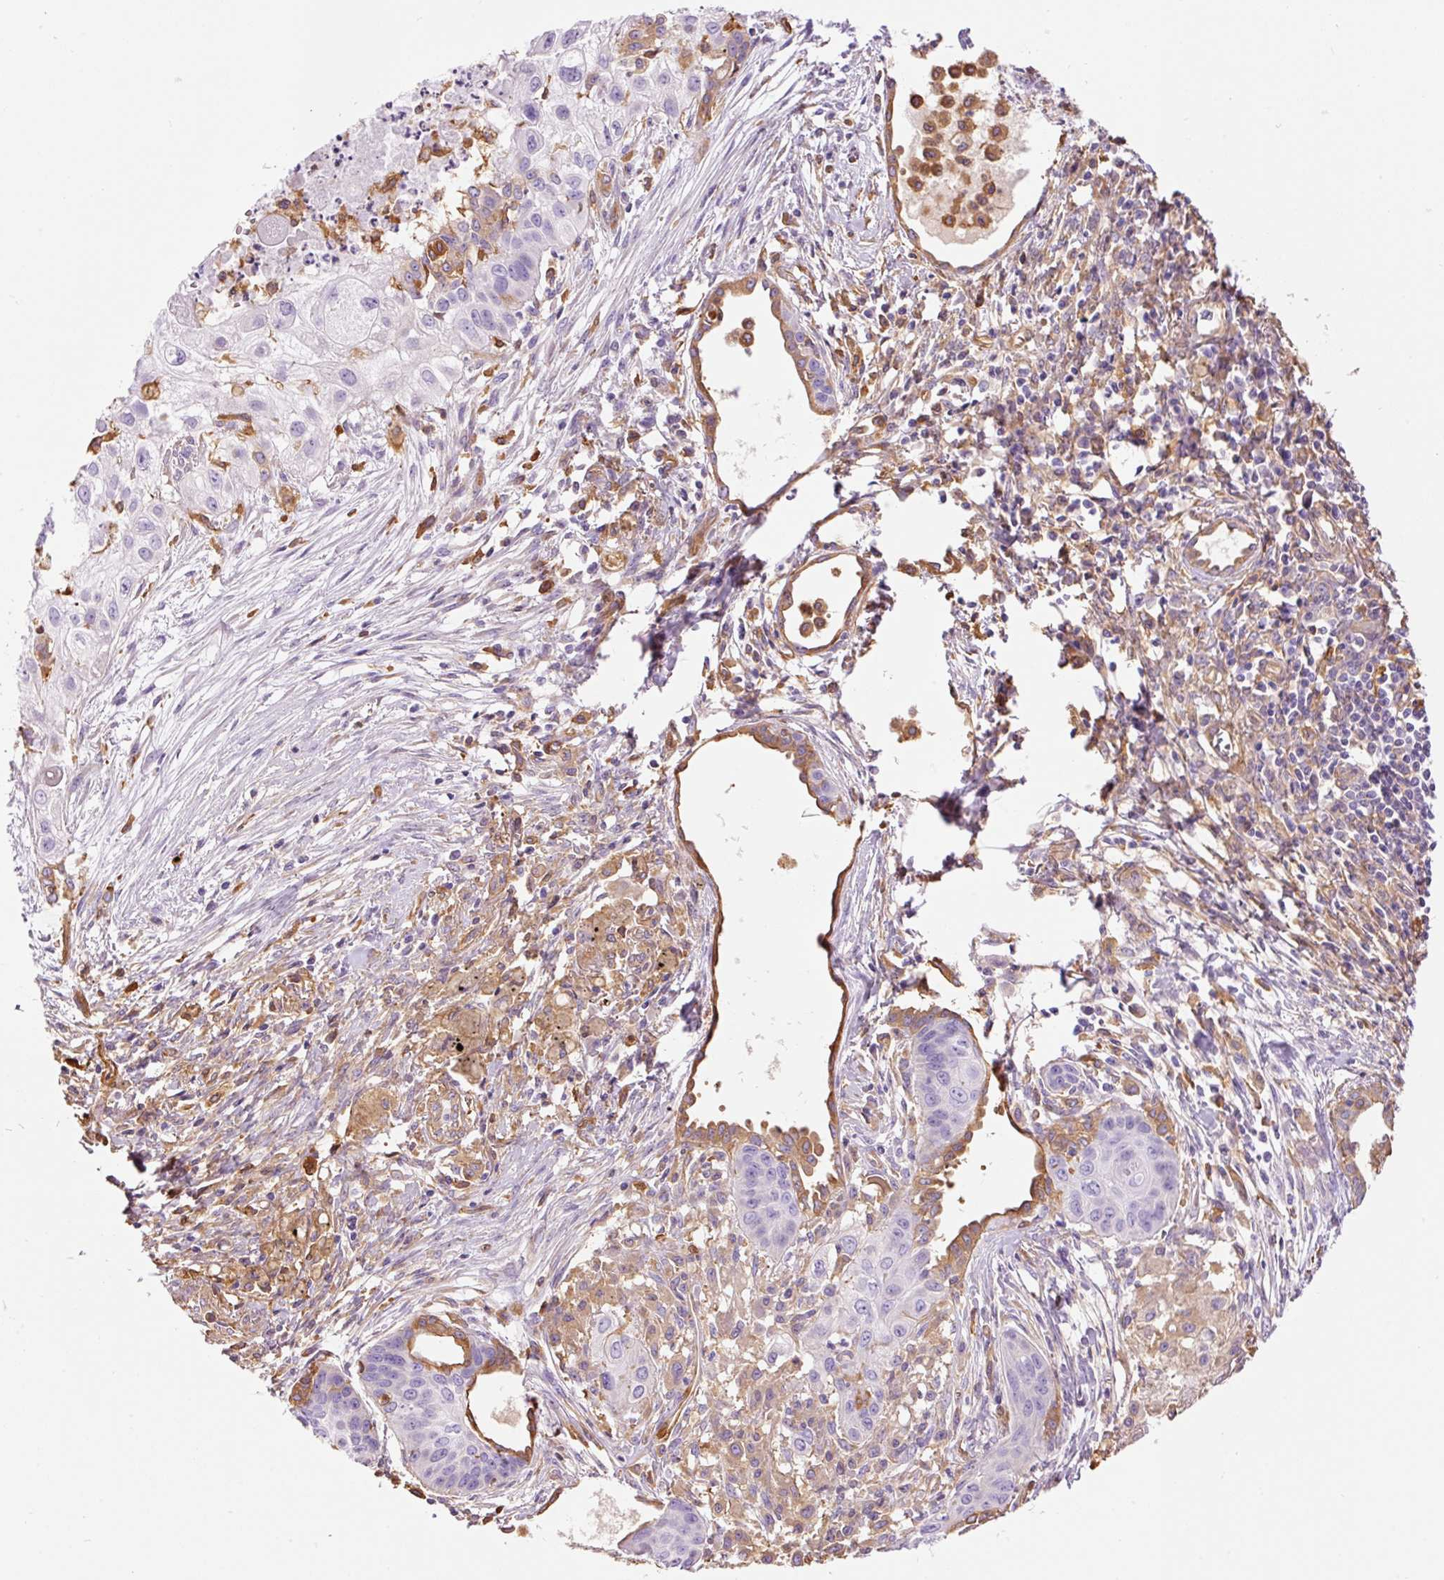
{"staining": {"intensity": "negative", "quantity": "none", "location": "none"}, "tissue": "lung cancer", "cell_type": "Tumor cells", "image_type": "cancer", "snomed": [{"axis": "morphology", "description": "Squamous cell carcinoma, NOS"}, {"axis": "topography", "description": "Lung"}], "caption": "High magnification brightfield microscopy of lung cancer (squamous cell carcinoma) stained with DAB (3,3'-diaminobenzidine) (brown) and counterstained with hematoxylin (blue): tumor cells show no significant staining.", "gene": "IL10RB", "patient": {"sex": "male", "age": 71}}